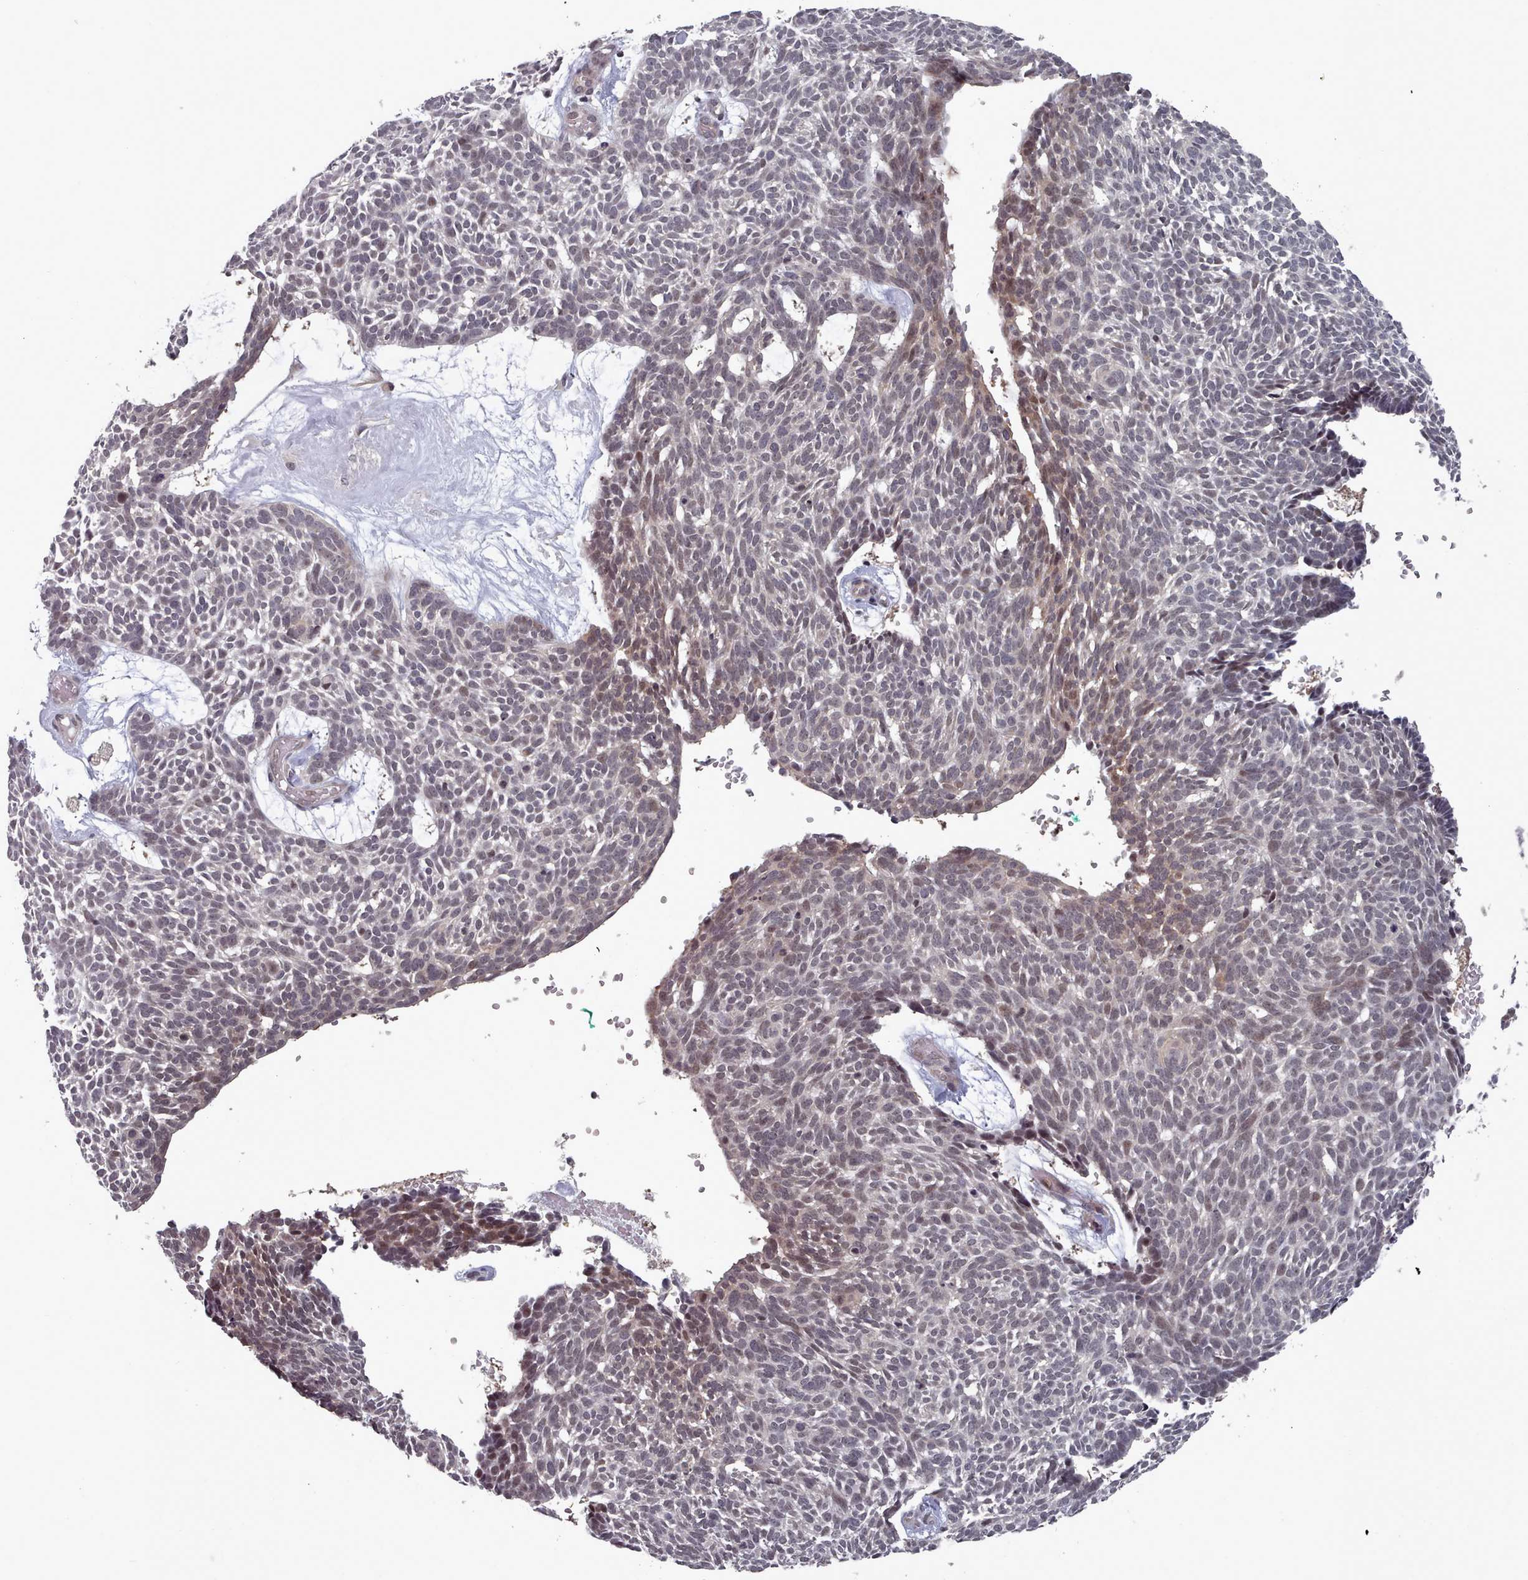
{"staining": {"intensity": "weak", "quantity": "<25%", "location": "nuclear"}, "tissue": "skin cancer", "cell_type": "Tumor cells", "image_type": "cancer", "snomed": [{"axis": "morphology", "description": "Basal cell carcinoma"}, {"axis": "topography", "description": "Skin"}], "caption": "Immunohistochemistry histopathology image of human skin cancer stained for a protein (brown), which shows no staining in tumor cells.", "gene": "HYAL3", "patient": {"sex": "male", "age": 61}}